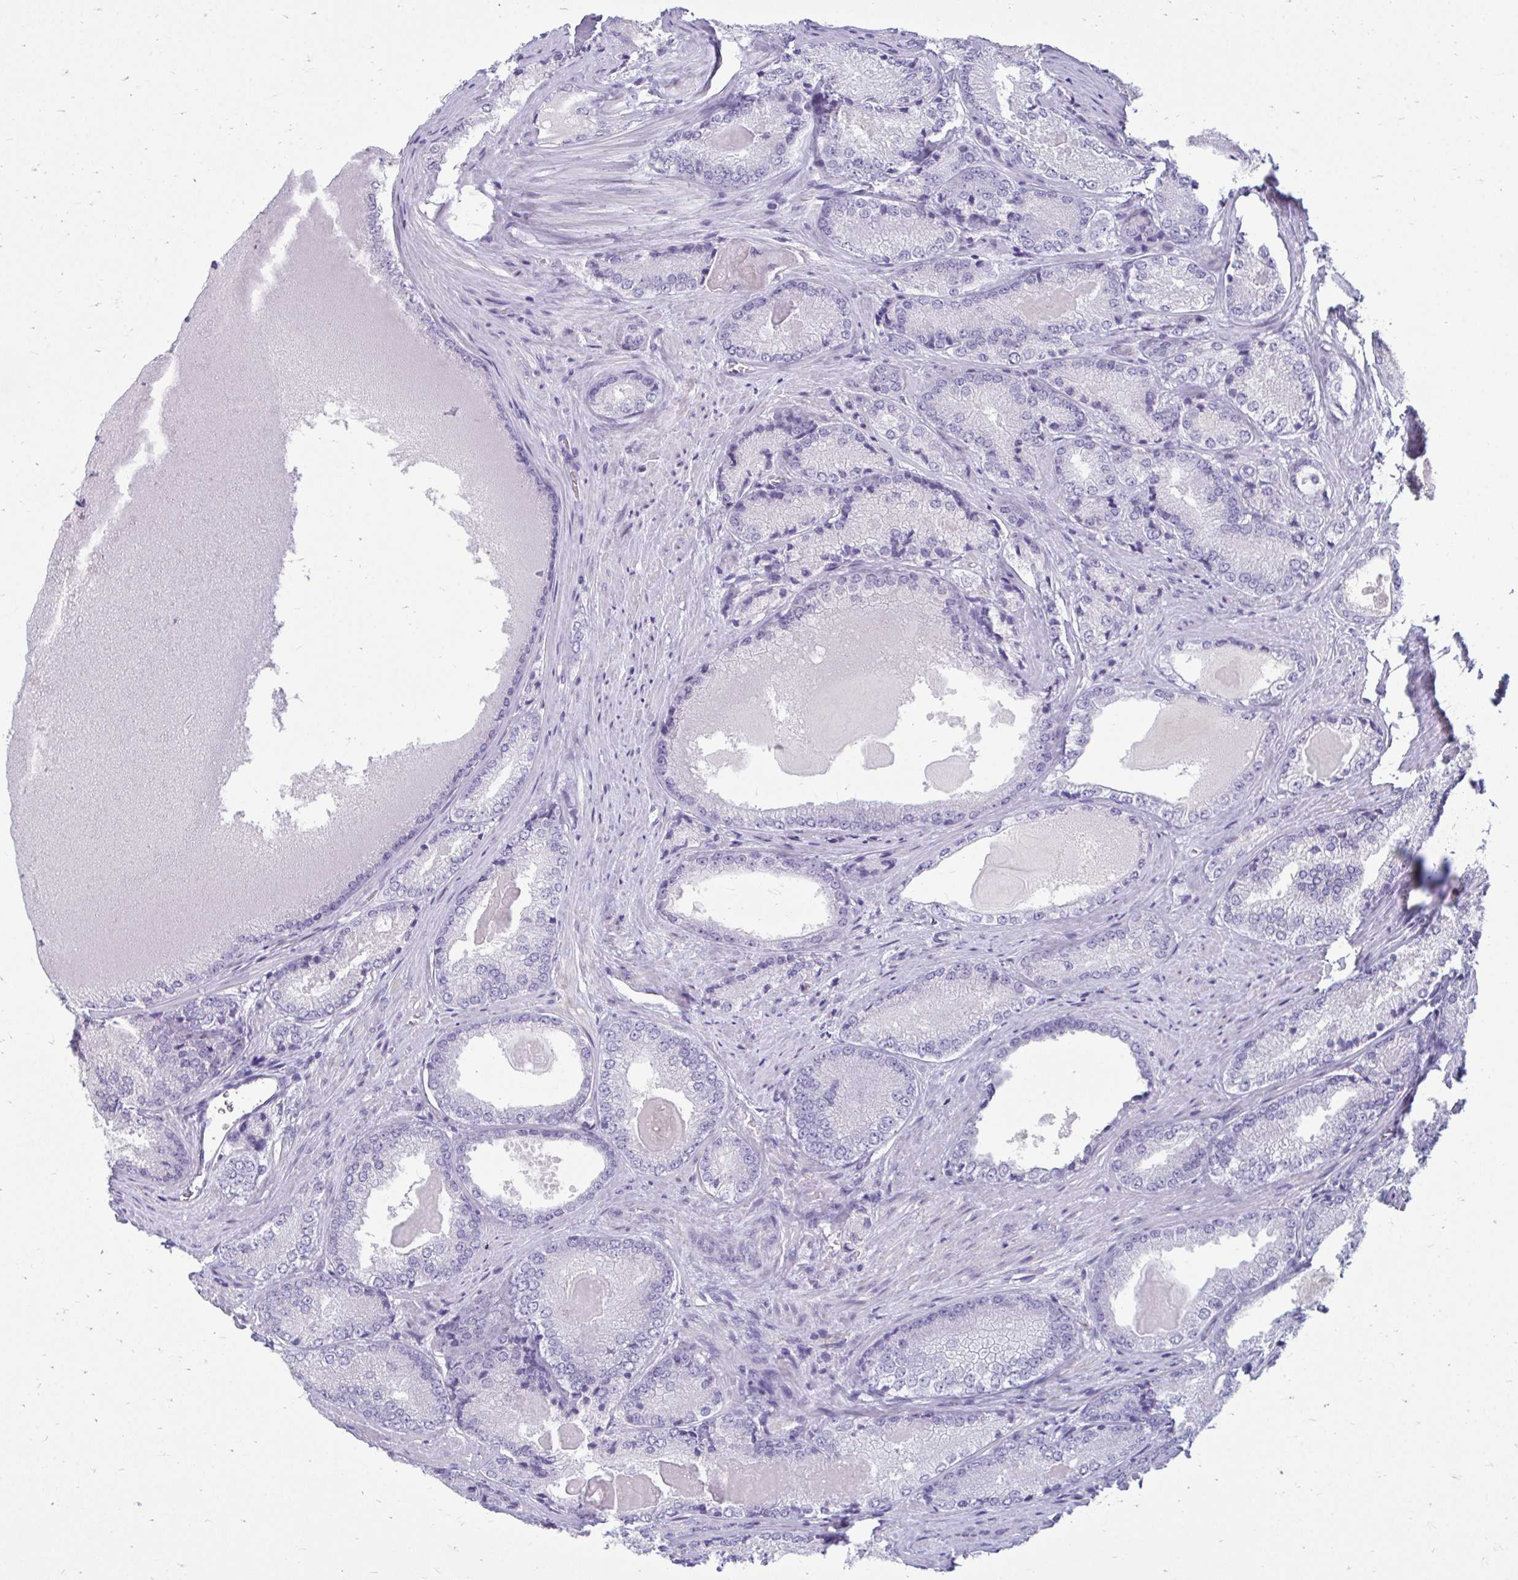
{"staining": {"intensity": "negative", "quantity": "none", "location": "none"}, "tissue": "prostate cancer", "cell_type": "Tumor cells", "image_type": "cancer", "snomed": [{"axis": "morphology", "description": "Adenocarcinoma, NOS"}, {"axis": "morphology", "description": "Adenocarcinoma, Low grade"}, {"axis": "topography", "description": "Prostate"}], "caption": "DAB (3,3'-diaminobenzidine) immunohistochemical staining of prostate cancer shows no significant expression in tumor cells. Brightfield microscopy of immunohistochemistry (IHC) stained with DAB (brown) and hematoxylin (blue), captured at high magnification.", "gene": "FABP3", "patient": {"sex": "male", "age": 68}}